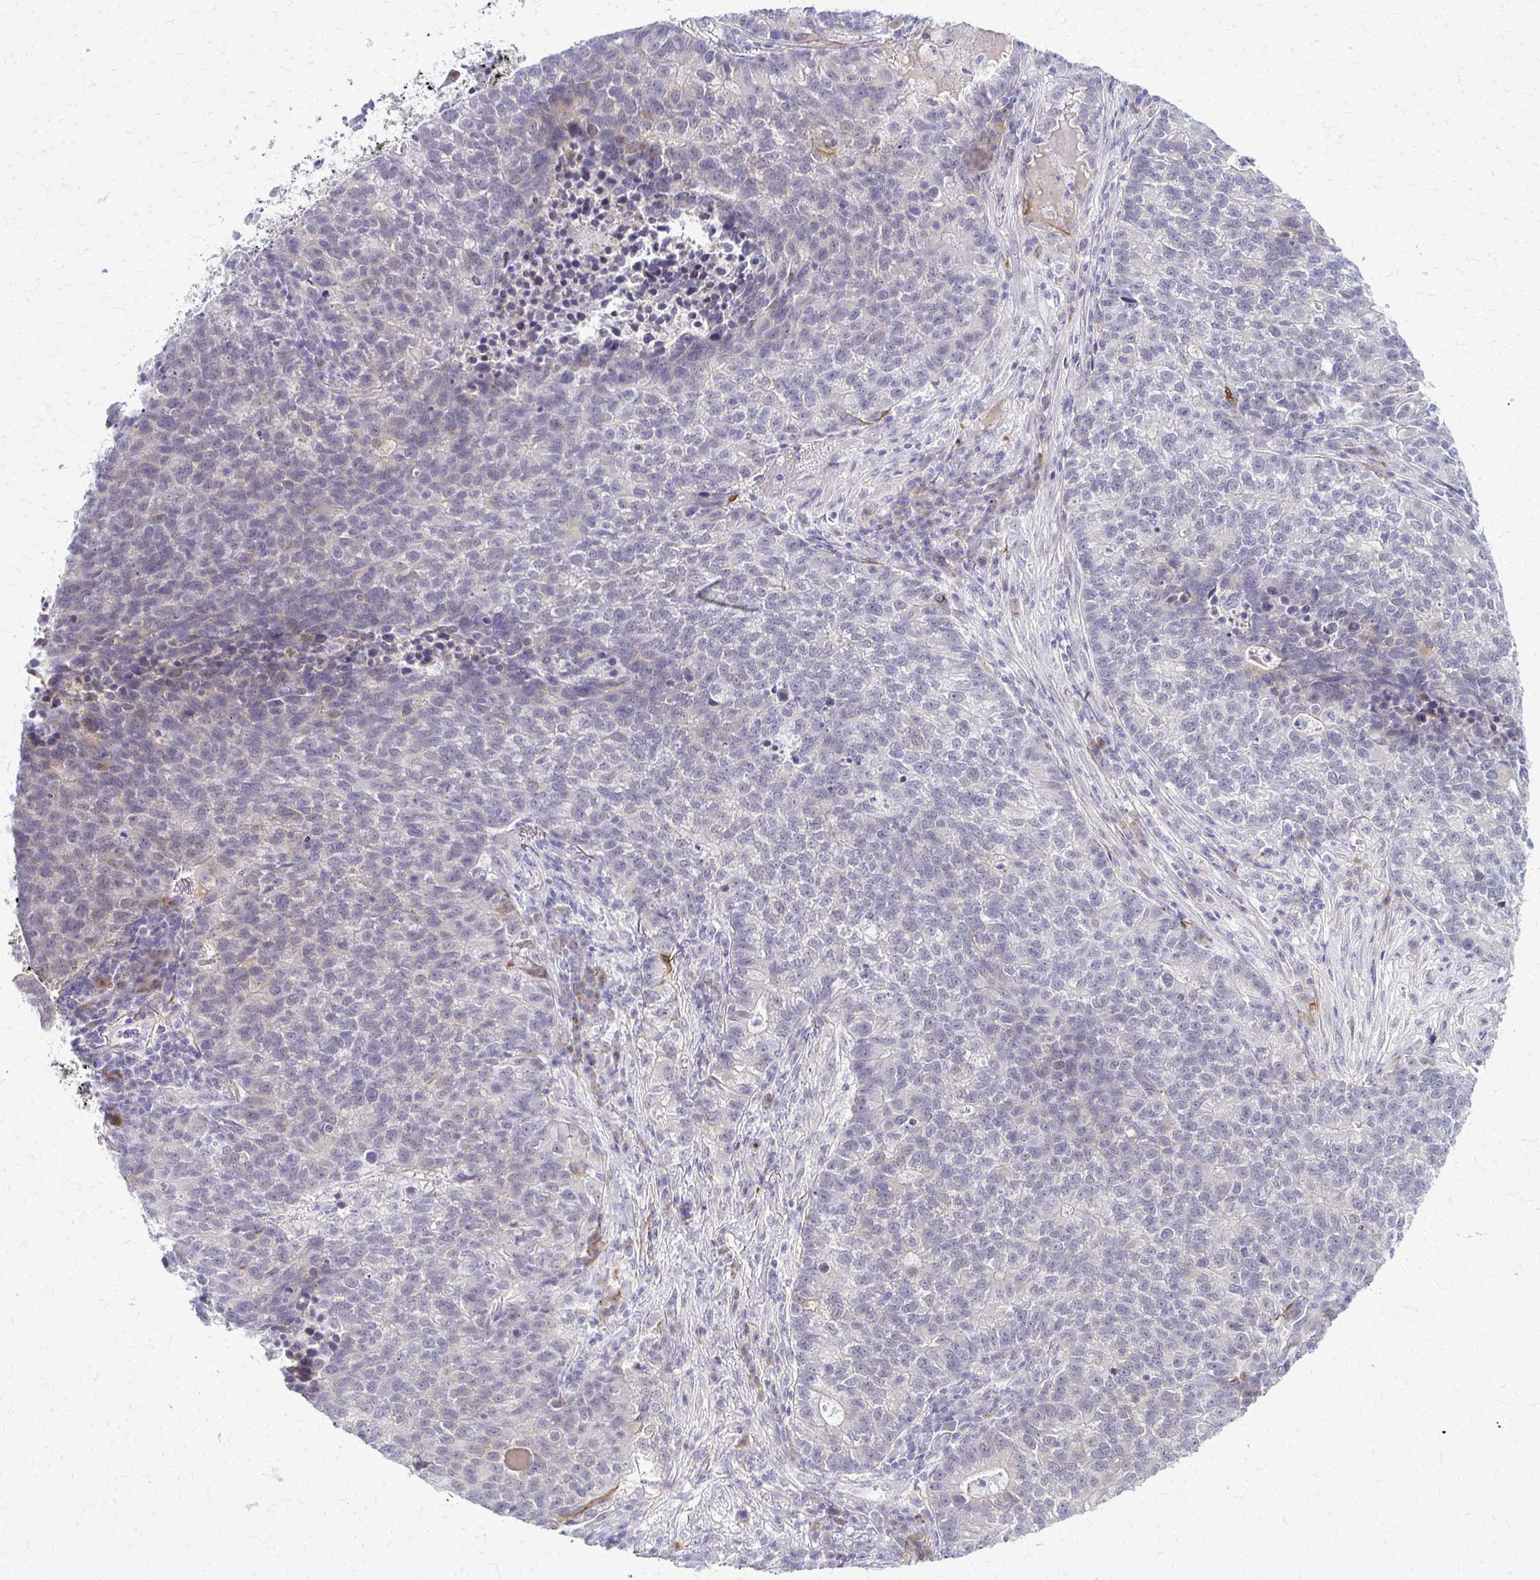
{"staining": {"intensity": "negative", "quantity": "none", "location": "none"}, "tissue": "lung cancer", "cell_type": "Tumor cells", "image_type": "cancer", "snomed": [{"axis": "morphology", "description": "Adenocarcinoma, NOS"}, {"axis": "topography", "description": "Lung"}], "caption": "Tumor cells show no significant positivity in lung cancer (adenocarcinoma). (DAB (3,3'-diaminobenzidine) immunohistochemistry (IHC), high magnification).", "gene": "EPYC", "patient": {"sex": "male", "age": 57}}